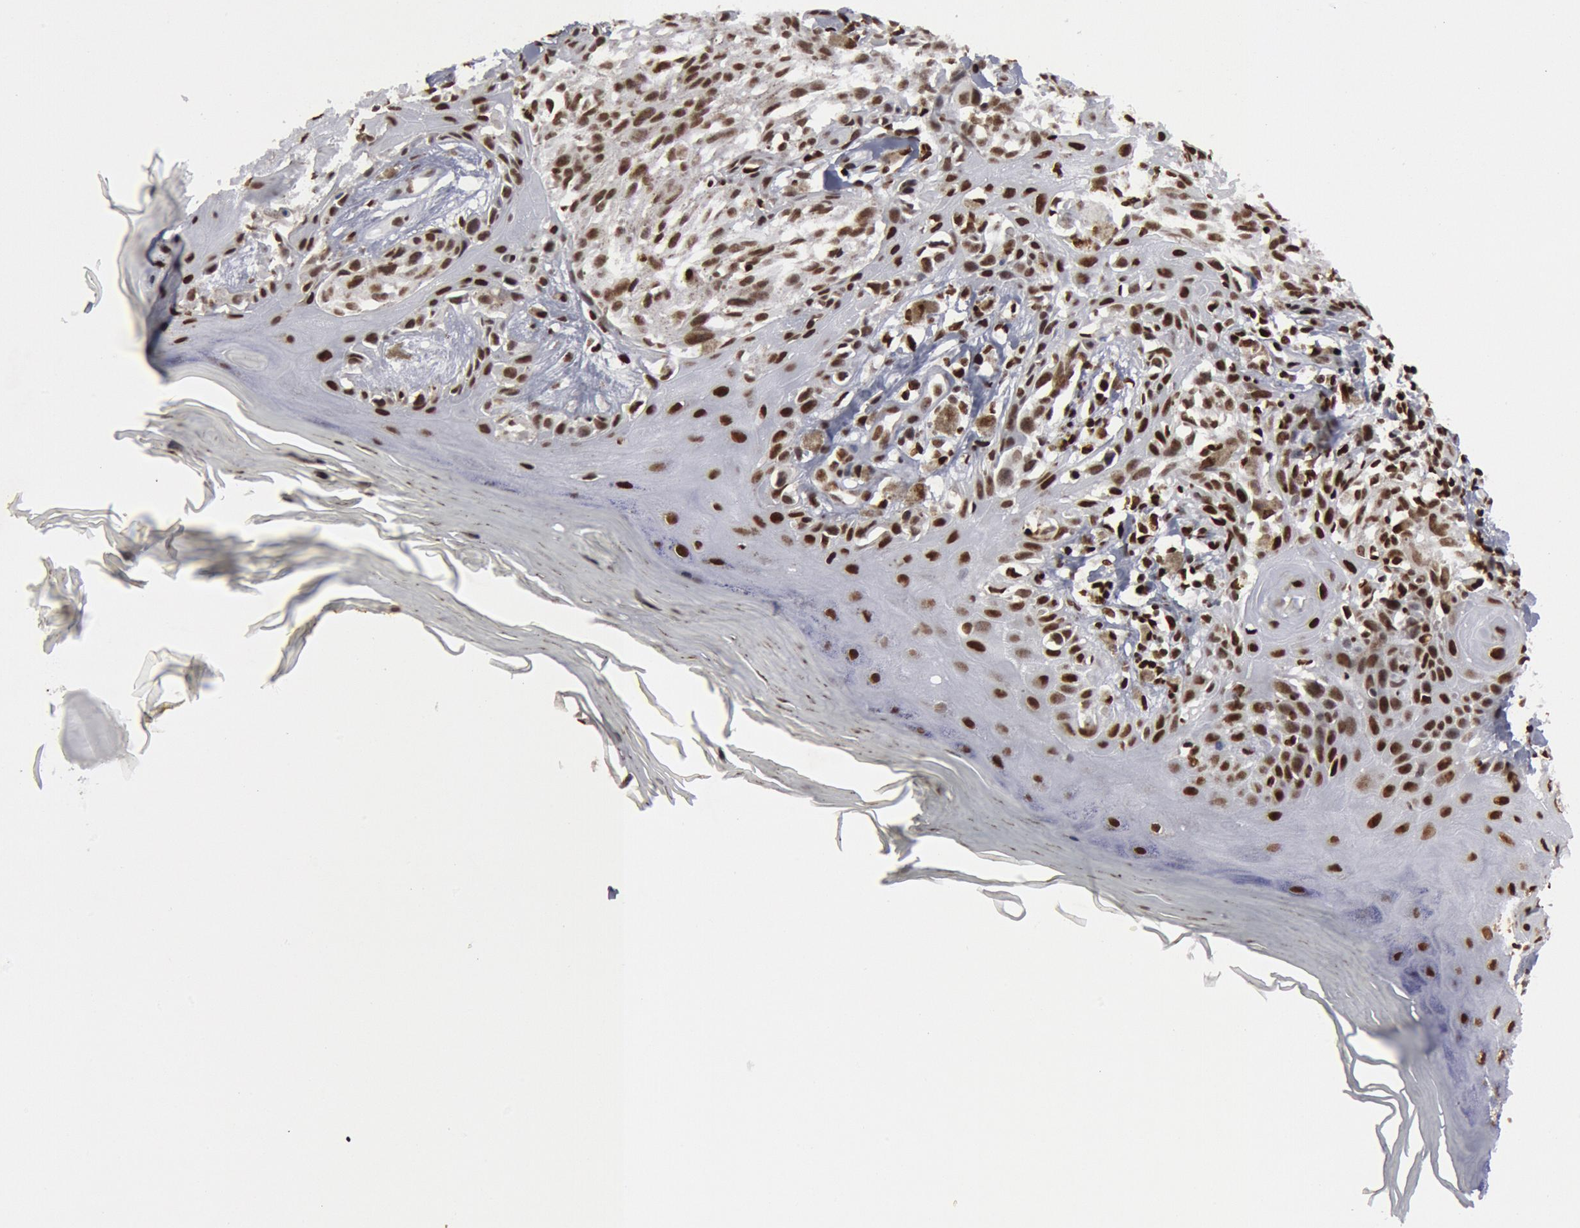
{"staining": {"intensity": "strong", "quantity": ">75%", "location": "nuclear"}, "tissue": "melanoma", "cell_type": "Tumor cells", "image_type": "cancer", "snomed": [{"axis": "morphology", "description": "Malignant melanoma, NOS"}, {"axis": "topography", "description": "Skin"}], "caption": "A micrograph of human malignant melanoma stained for a protein displays strong nuclear brown staining in tumor cells.", "gene": "SUB1", "patient": {"sex": "female", "age": 77}}